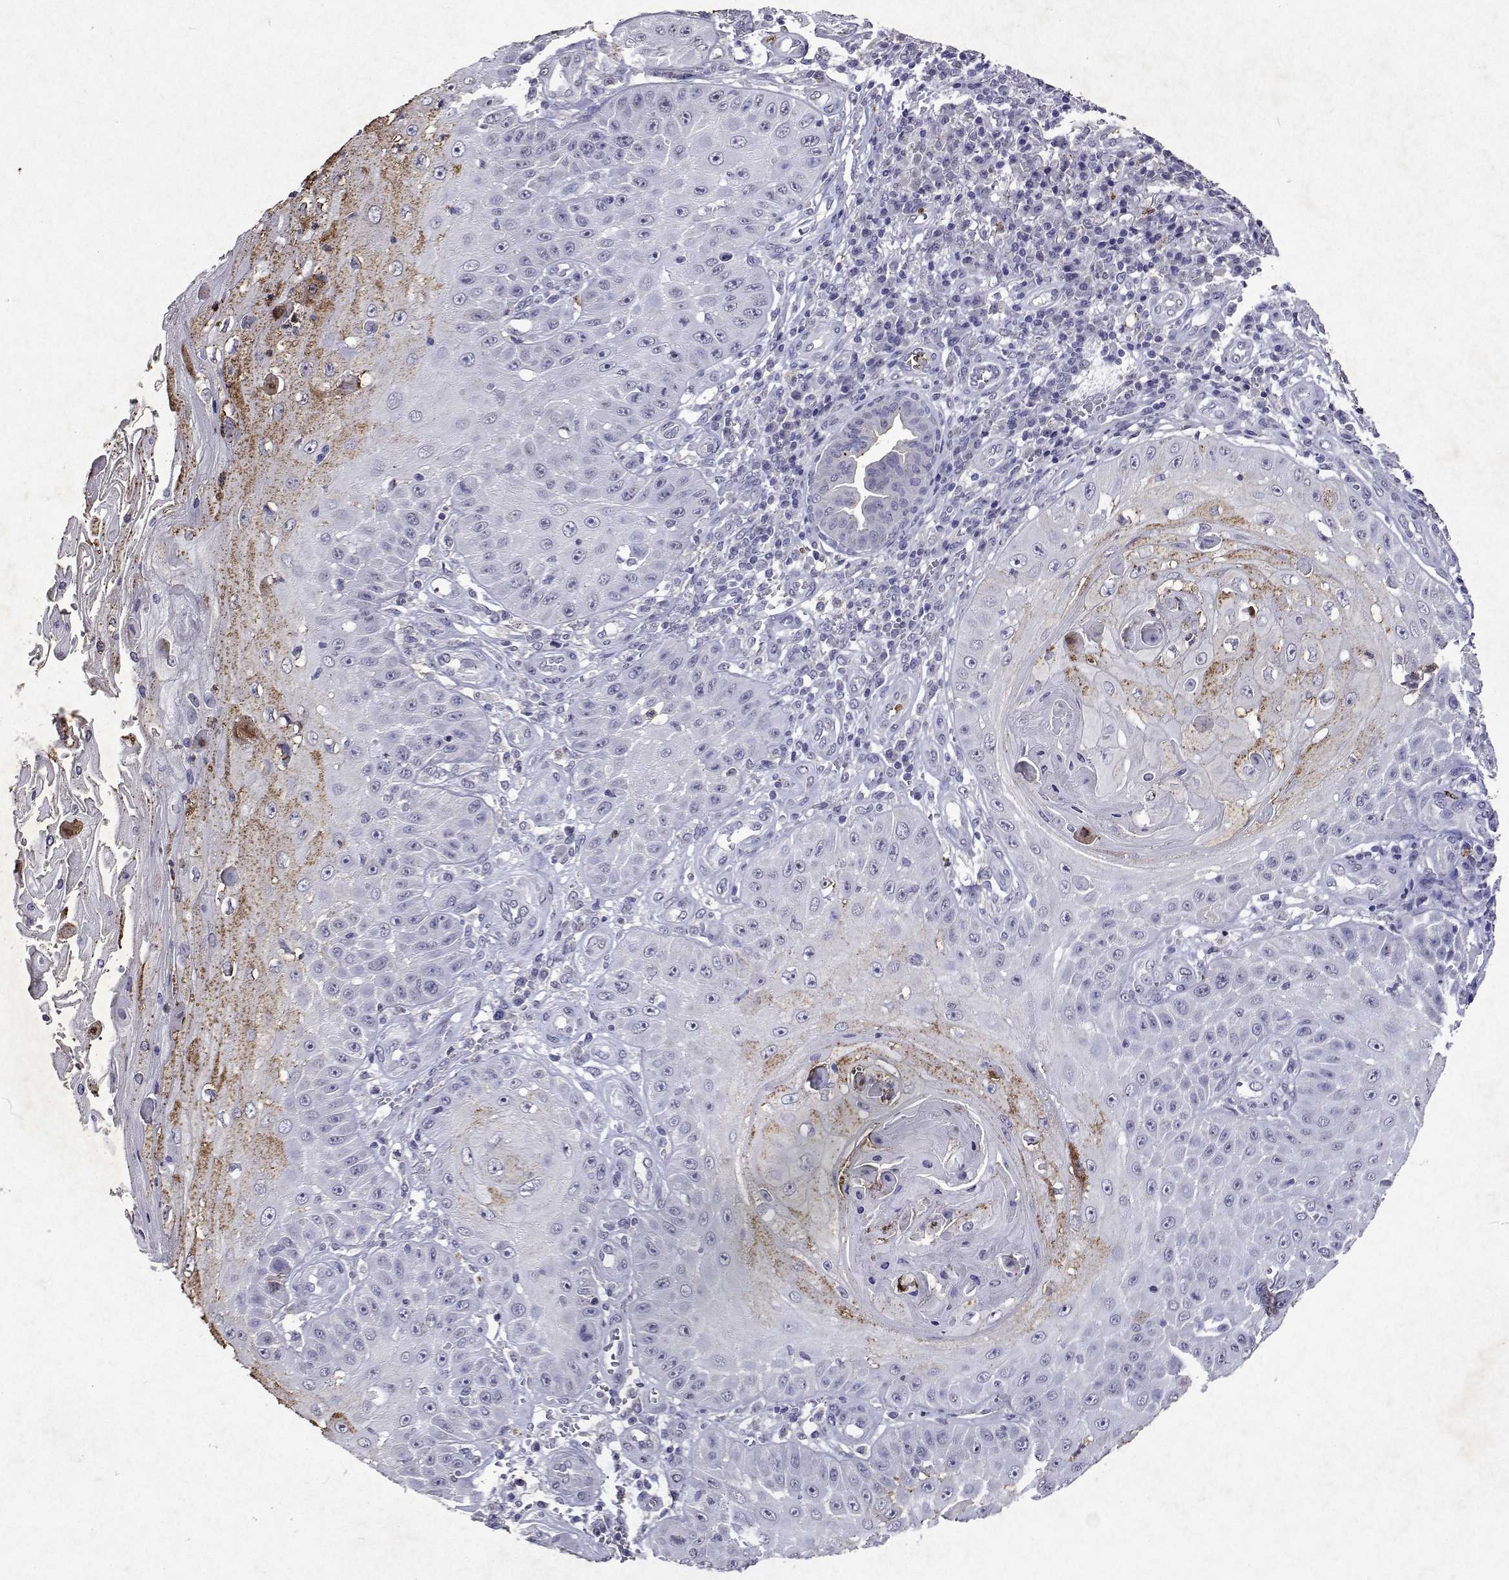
{"staining": {"intensity": "moderate", "quantity": "<25%", "location": "cytoplasmic/membranous"}, "tissue": "skin cancer", "cell_type": "Tumor cells", "image_type": "cancer", "snomed": [{"axis": "morphology", "description": "Squamous cell carcinoma, NOS"}, {"axis": "topography", "description": "Skin"}], "caption": "DAB (3,3'-diaminobenzidine) immunohistochemical staining of squamous cell carcinoma (skin) shows moderate cytoplasmic/membranous protein positivity in about <25% of tumor cells.", "gene": "DUSP28", "patient": {"sex": "male", "age": 70}}